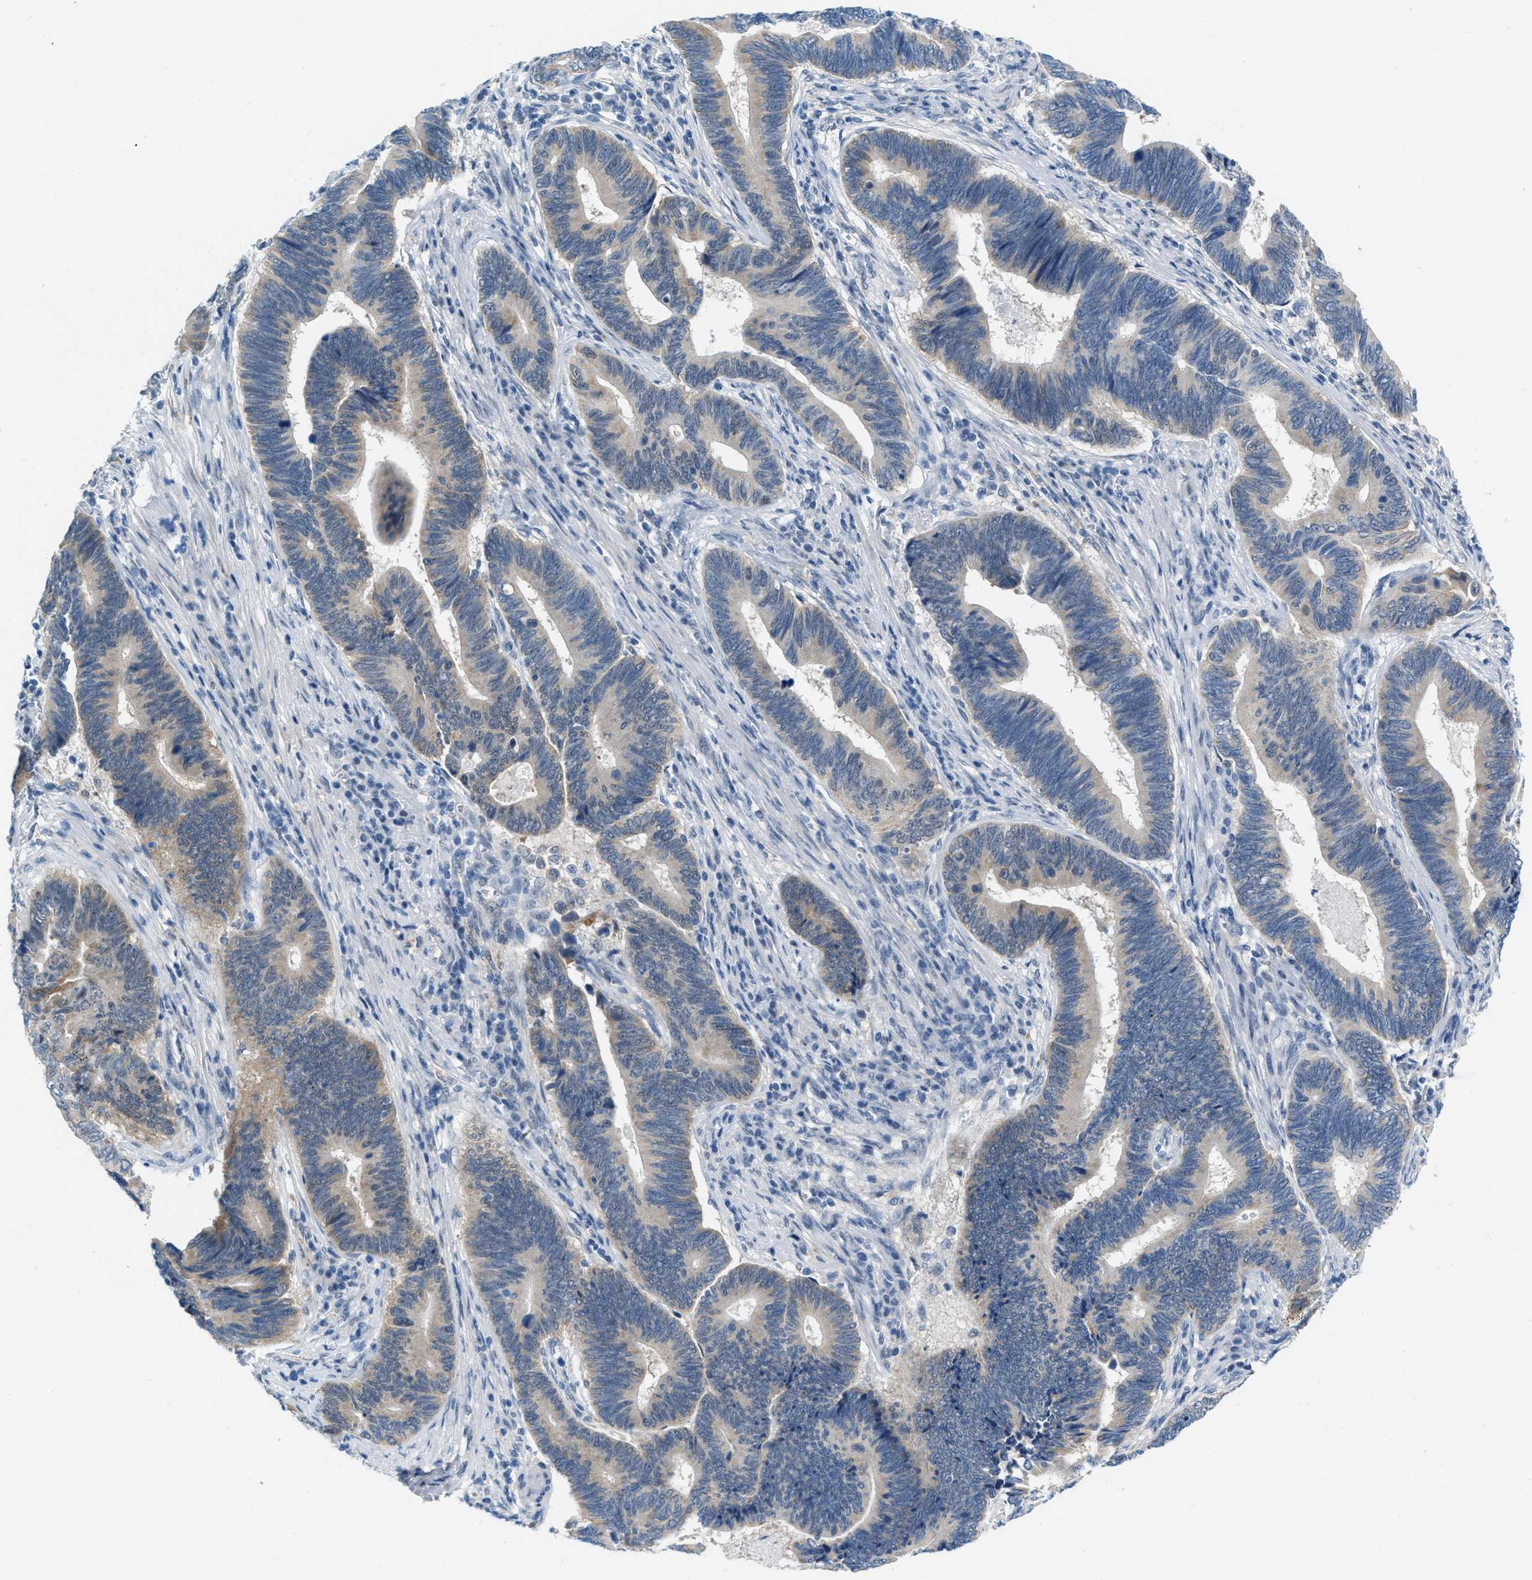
{"staining": {"intensity": "weak", "quantity": "<25%", "location": "cytoplasmic/membranous"}, "tissue": "pancreatic cancer", "cell_type": "Tumor cells", "image_type": "cancer", "snomed": [{"axis": "morphology", "description": "Adenocarcinoma, NOS"}, {"axis": "topography", "description": "Pancreas"}], "caption": "This is an IHC micrograph of pancreatic adenocarcinoma. There is no positivity in tumor cells.", "gene": "PHRF1", "patient": {"sex": "female", "age": 70}}